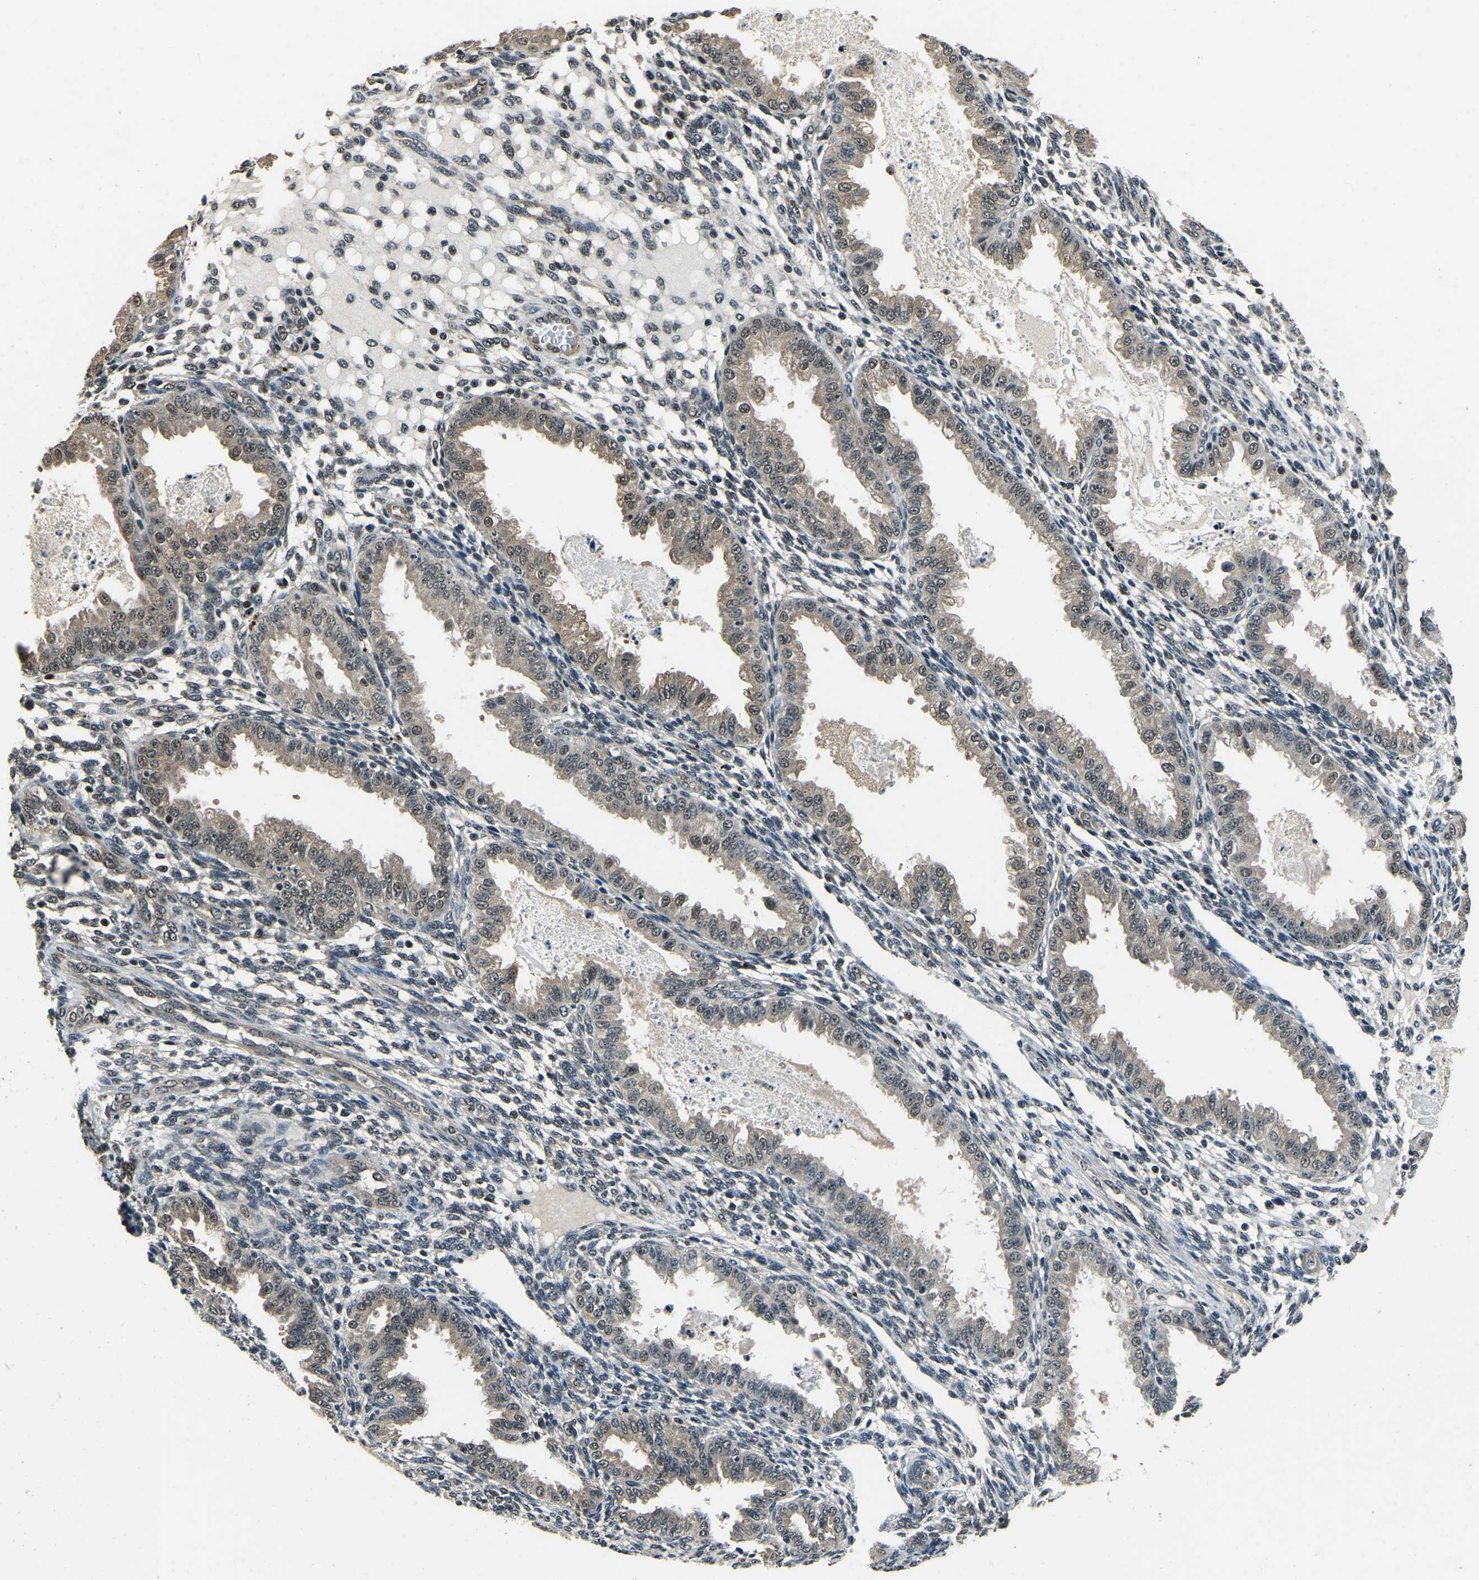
{"staining": {"intensity": "negative", "quantity": "none", "location": "none"}, "tissue": "endometrium", "cell_type": "Cells in endometrial stroma", "image_type": "normal", "snomed": [{"axis": "morphology", "description": "Normal tissue, NOS"}, {"axis": "topography", "description": "Endometrium"}], "caption": "DAB (3,3'-diaminobenzidine) immunohistochemical staining of benign endometrium displays no significant staining in cells in endometrial stroma.", "gene": "ANKIB1", "patient": {"sex": "female", "age": 33}}